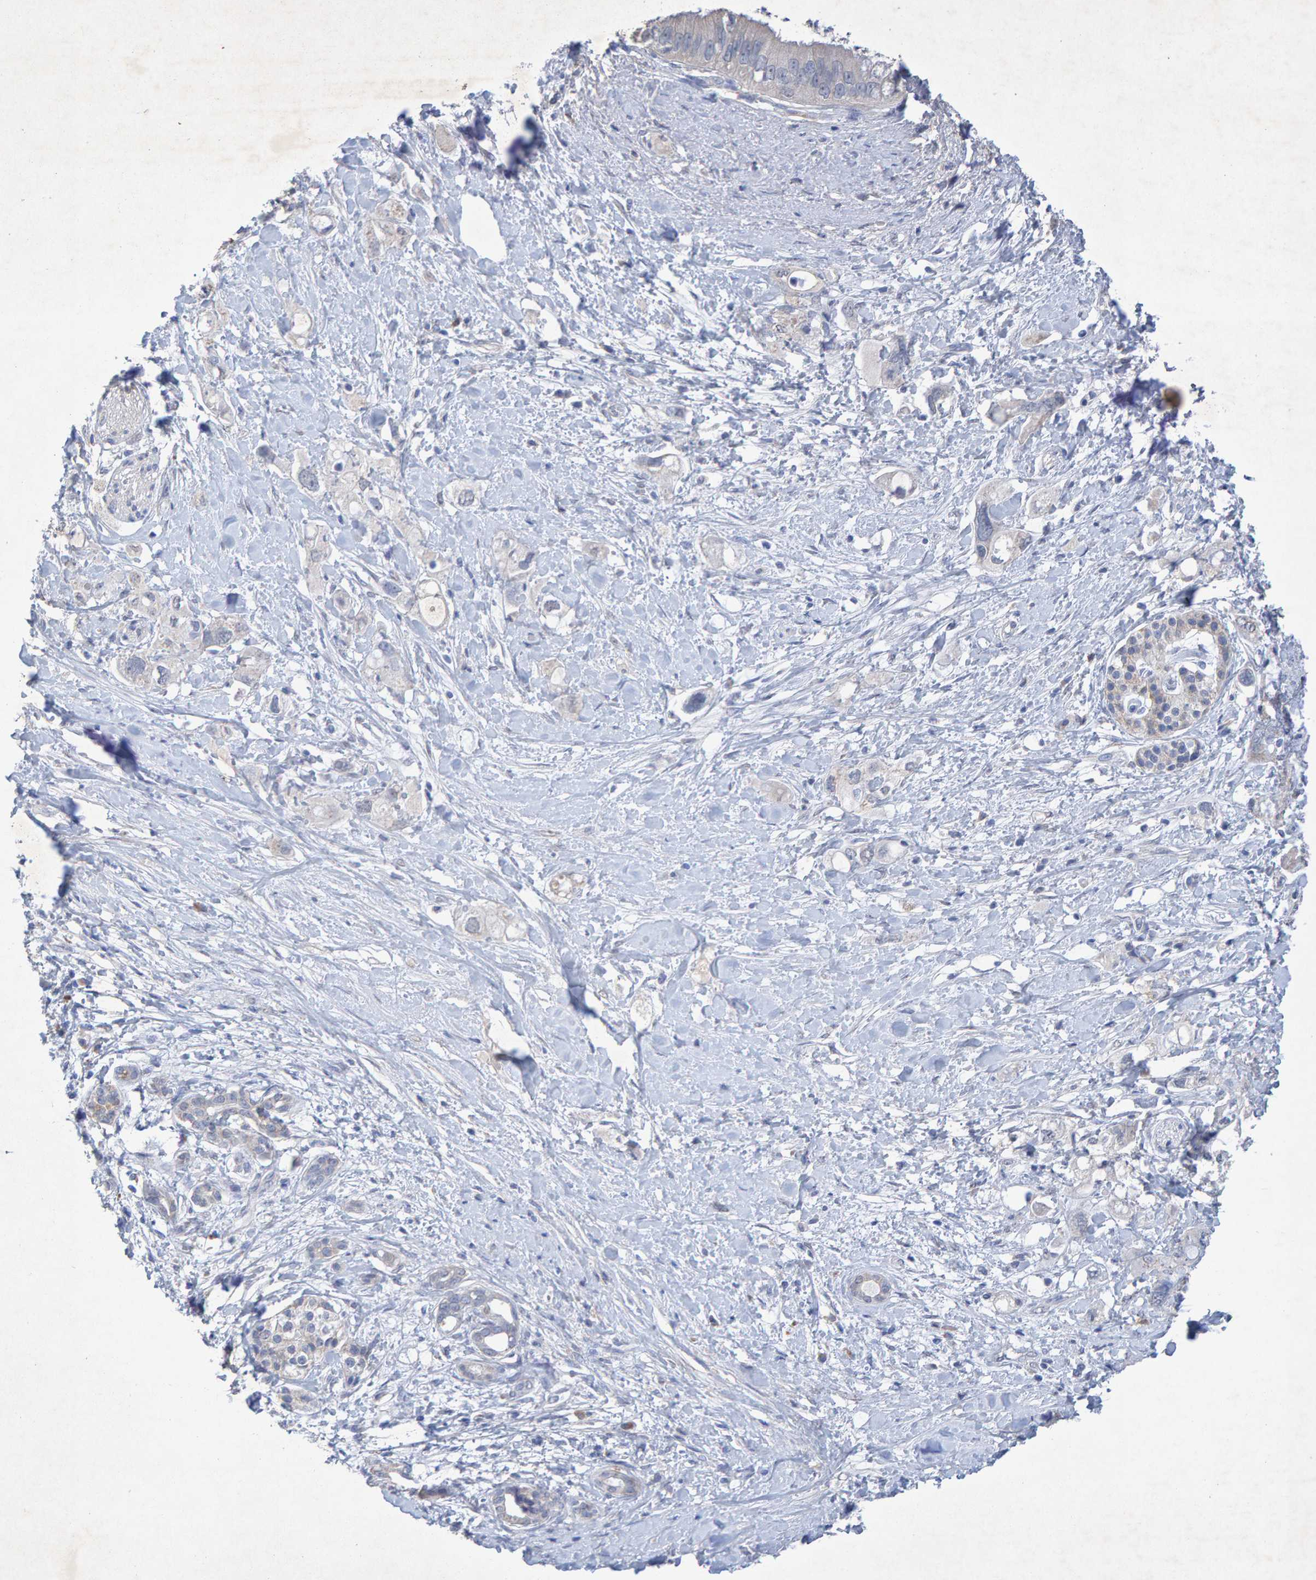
{"staining": {"intensity": "negative", "quantity": "none", "location": "none"}, "tissue": "pancreatic cancer", "cell_type": "Tumor cells", "image_type": "cancer", "snomed": [{"axis": "morphology", "description": "Adenocarcinoma, NOS"}, {"axis": "topography", "description": "Pancreas"}], "caption": "A high-resolution image shows IHC staining of adenocarcinoma (pancreatic), which shows no significant staining in tumor cells. (DAB (3,3'-diaminobenzidine) immunohistochemistry visualized using brightfield microscopy, high magnification).", "gene": "CTH", "patient": {"sex": "female", "age": 56}}